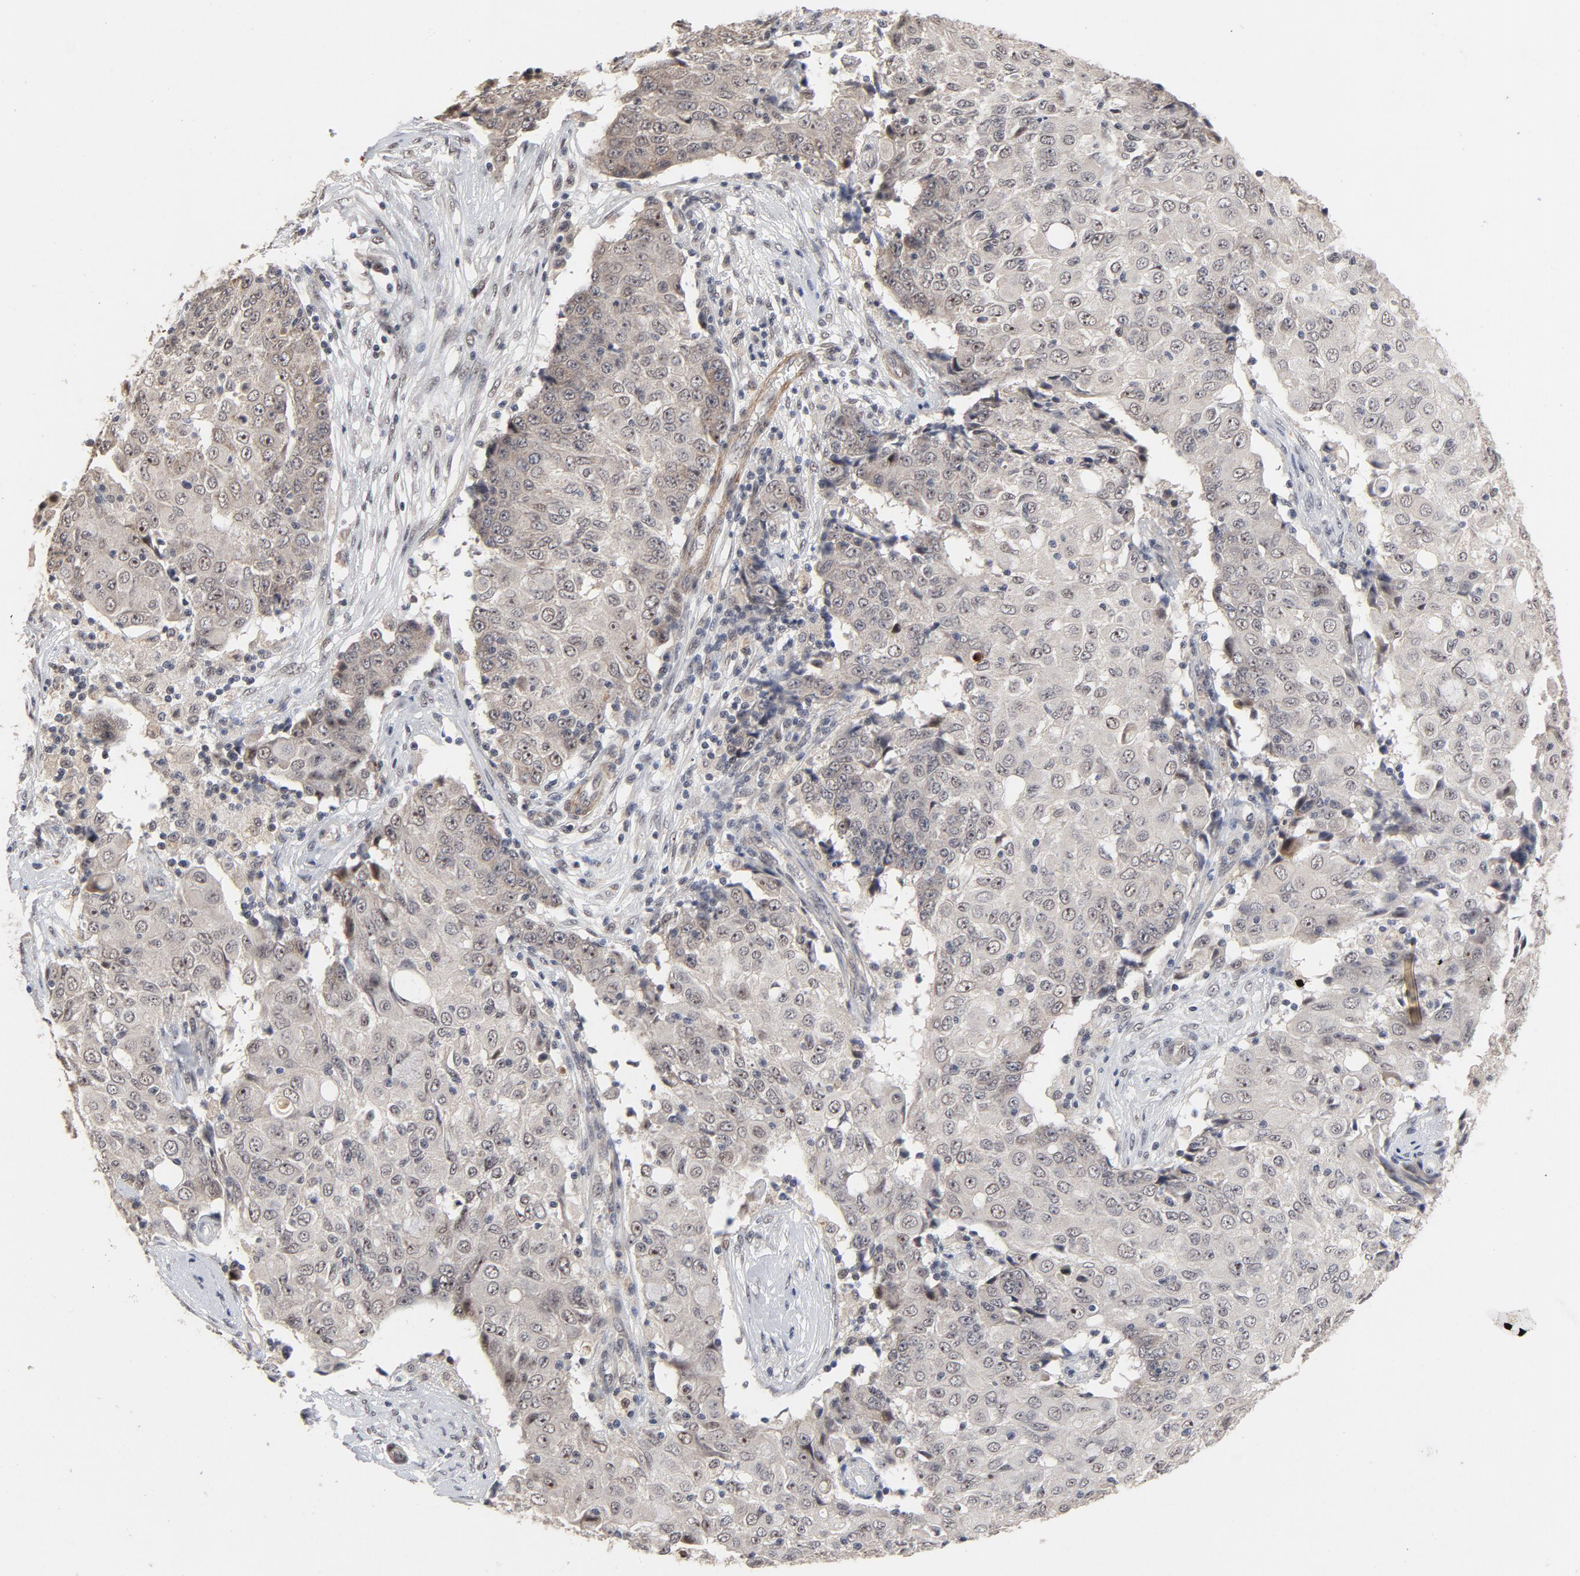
{"staining": {"intensity": "weak", "quantity": "25%-75%", "location": "nuclear"}, "tissue": "ovarian cancer", "cell_type": "Tumor cells", "image_type": "cancer", "snomed": [{"axis": "morphology", "description": "Carcinoma, endometroid"}, {"axis": "topography", "description": "Ovary"}], "caption": "This photomicrograph displays immunohistochemistry staining of ovarian endometroid carcinoma, with low weak nuclear staining in about 25%-75% of tumor cells.", "gene": "ZKSCAN8", "patient": {"sex": "female", "age": 42}}